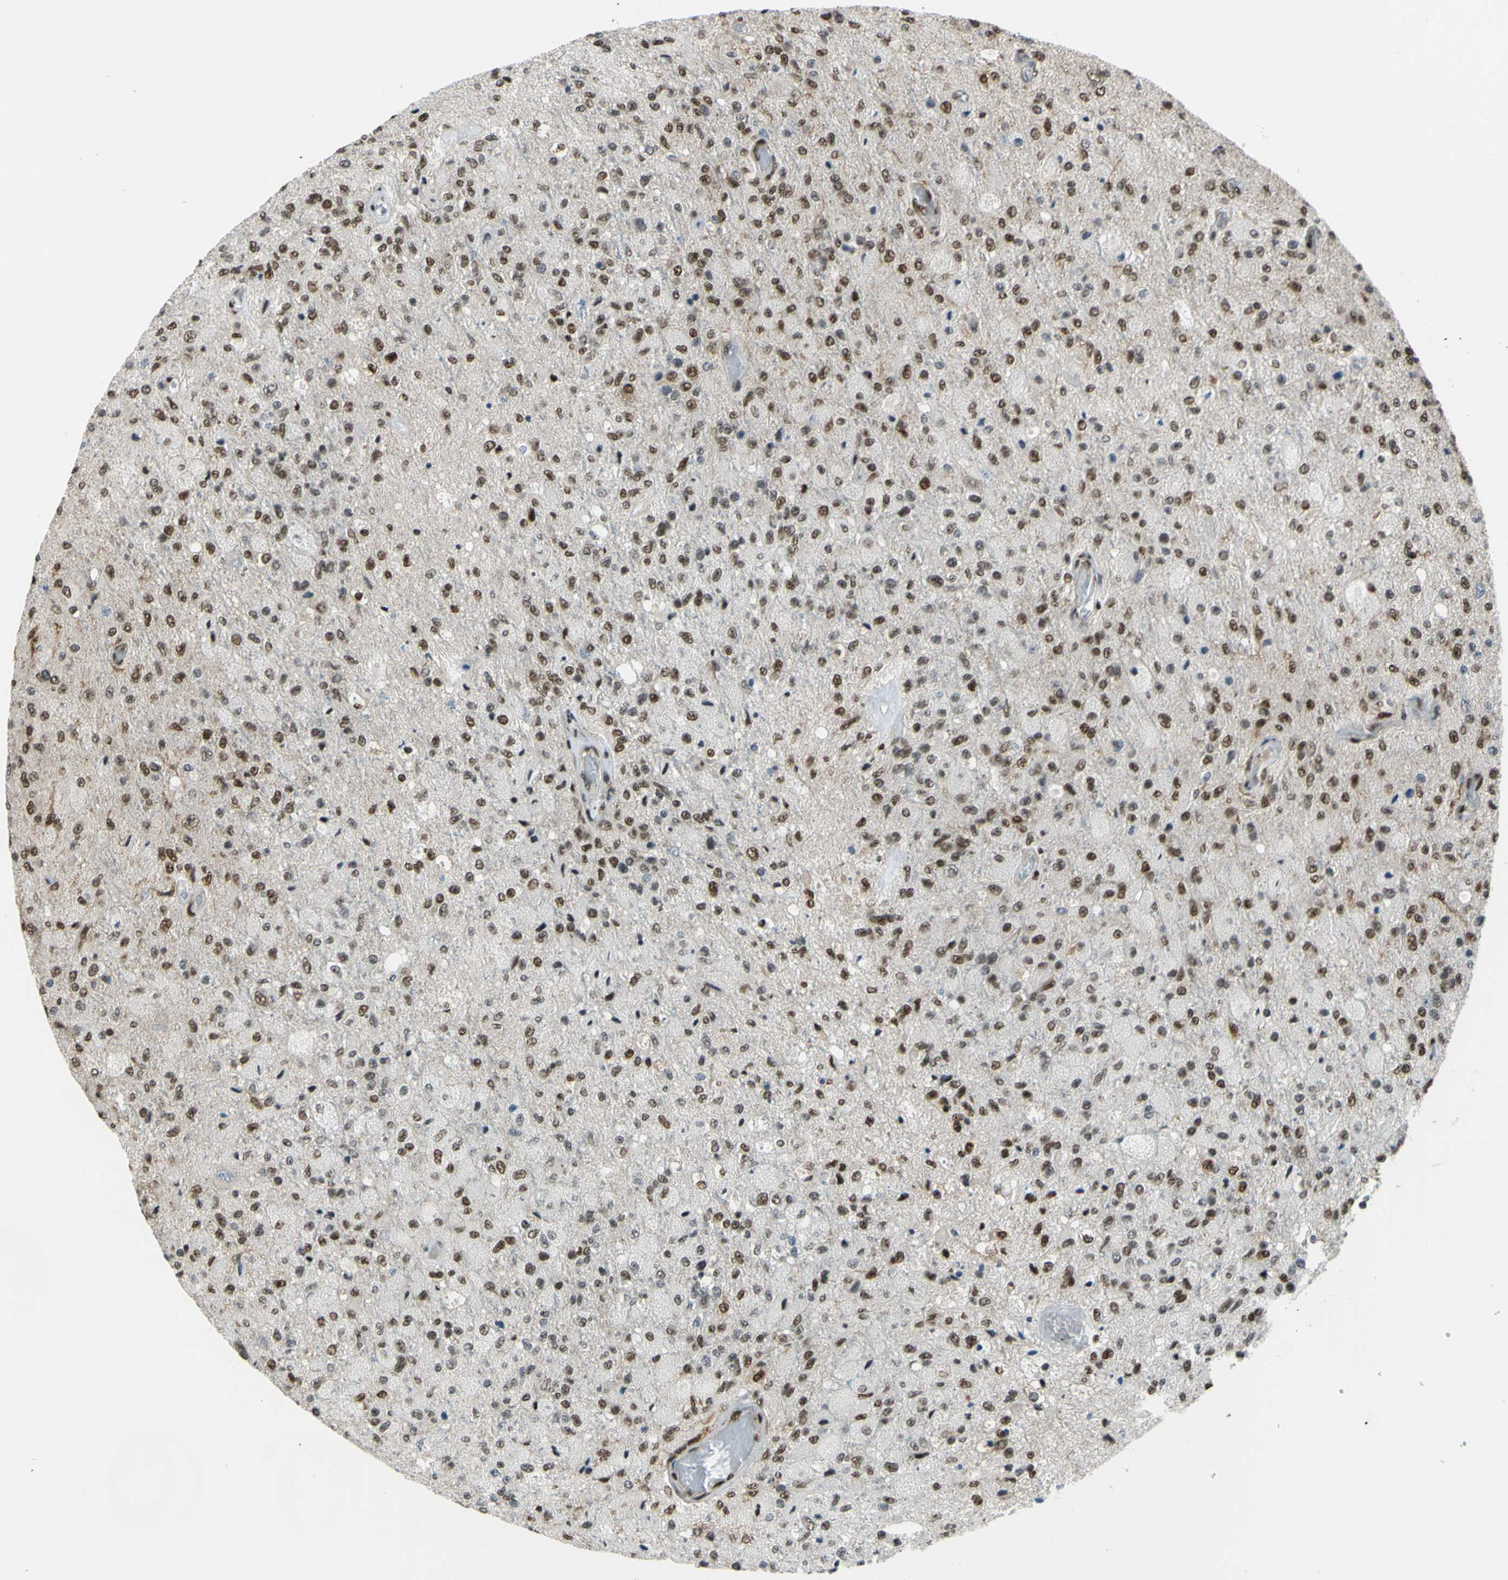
{"staining": {"intensity": "strong", "quantity": "25%-75%", "location": "nuclear"}, "tissue": "glioma", "cell_type": "Tumor cells", "image_type": "cancer", "snomed": [{"axis": "morphology", "description": "Normal tissue, NOS"}, {"axis": "morphology", "description": "Glioma, malignant, High grade"}, {"axis": "topography", "description": "Cerebral cortex"}], "caption": "This is a micrograph of IHC staining of high-grade glioma (malignant), which shows strong staining in the nuclear of tumor cells.", "gene": "FKBP5", "patient": {"sex": "male", "age": 77}}